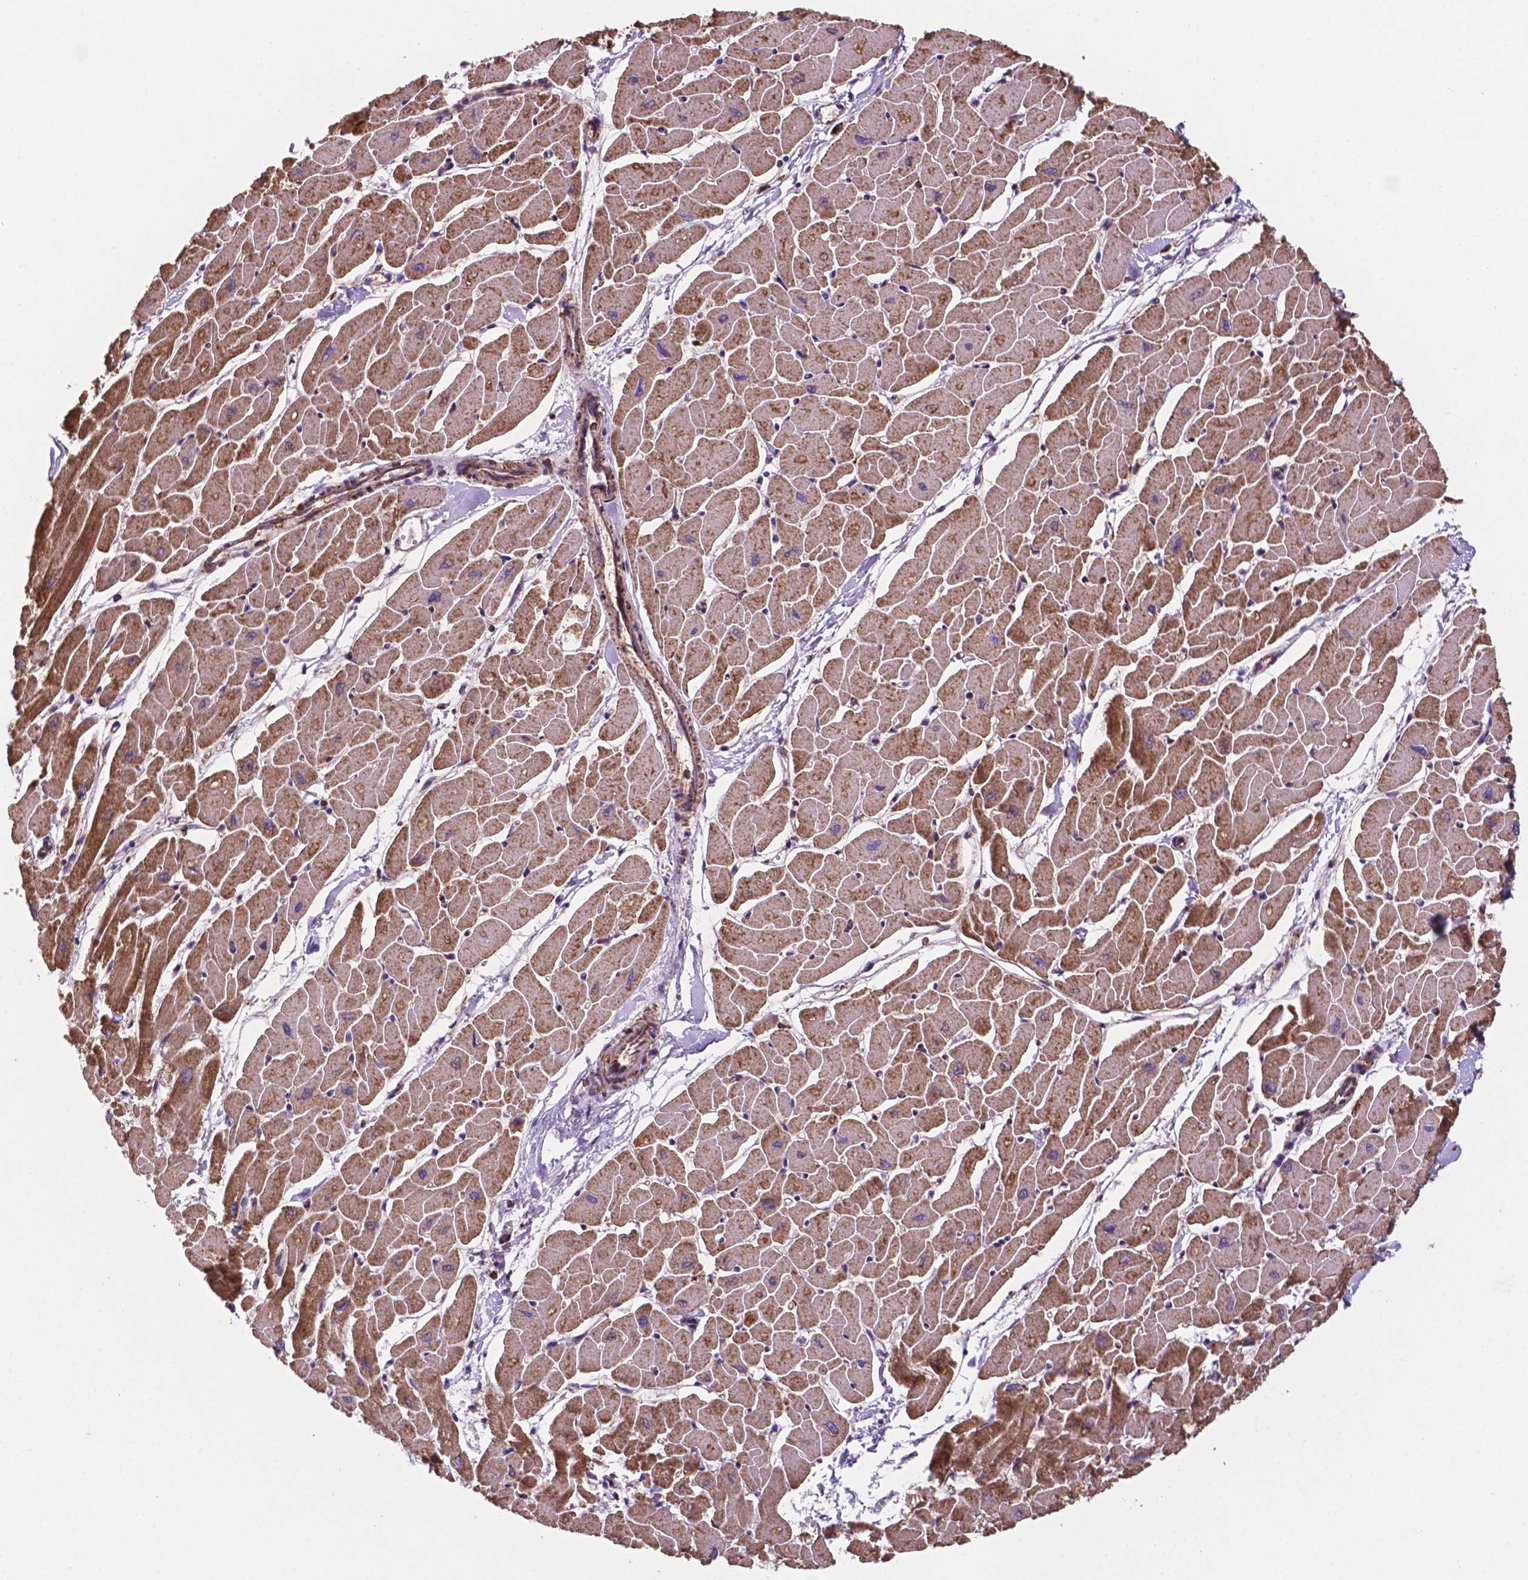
{"staining": {"intensity": "strong", "quantity": ">75%", "location": "cytoplasmic/membranous"}, "tissue": "heart muscle", "cell_type": "Cardiomyocytes", "image_type": "normal", "snomed": [{"axis": "morphology", "description": "Normal tissue, NOS"}, {"axis": "topography", "description": "Heart"}], "caption": "Protein staining of benign heart muscle exhibits strong cytoplasmic/membranous positivity in approximately >75% of cardiomyocytes.", "gene": "HSPD1", "patient": {"sex": "male", "age": 57}}